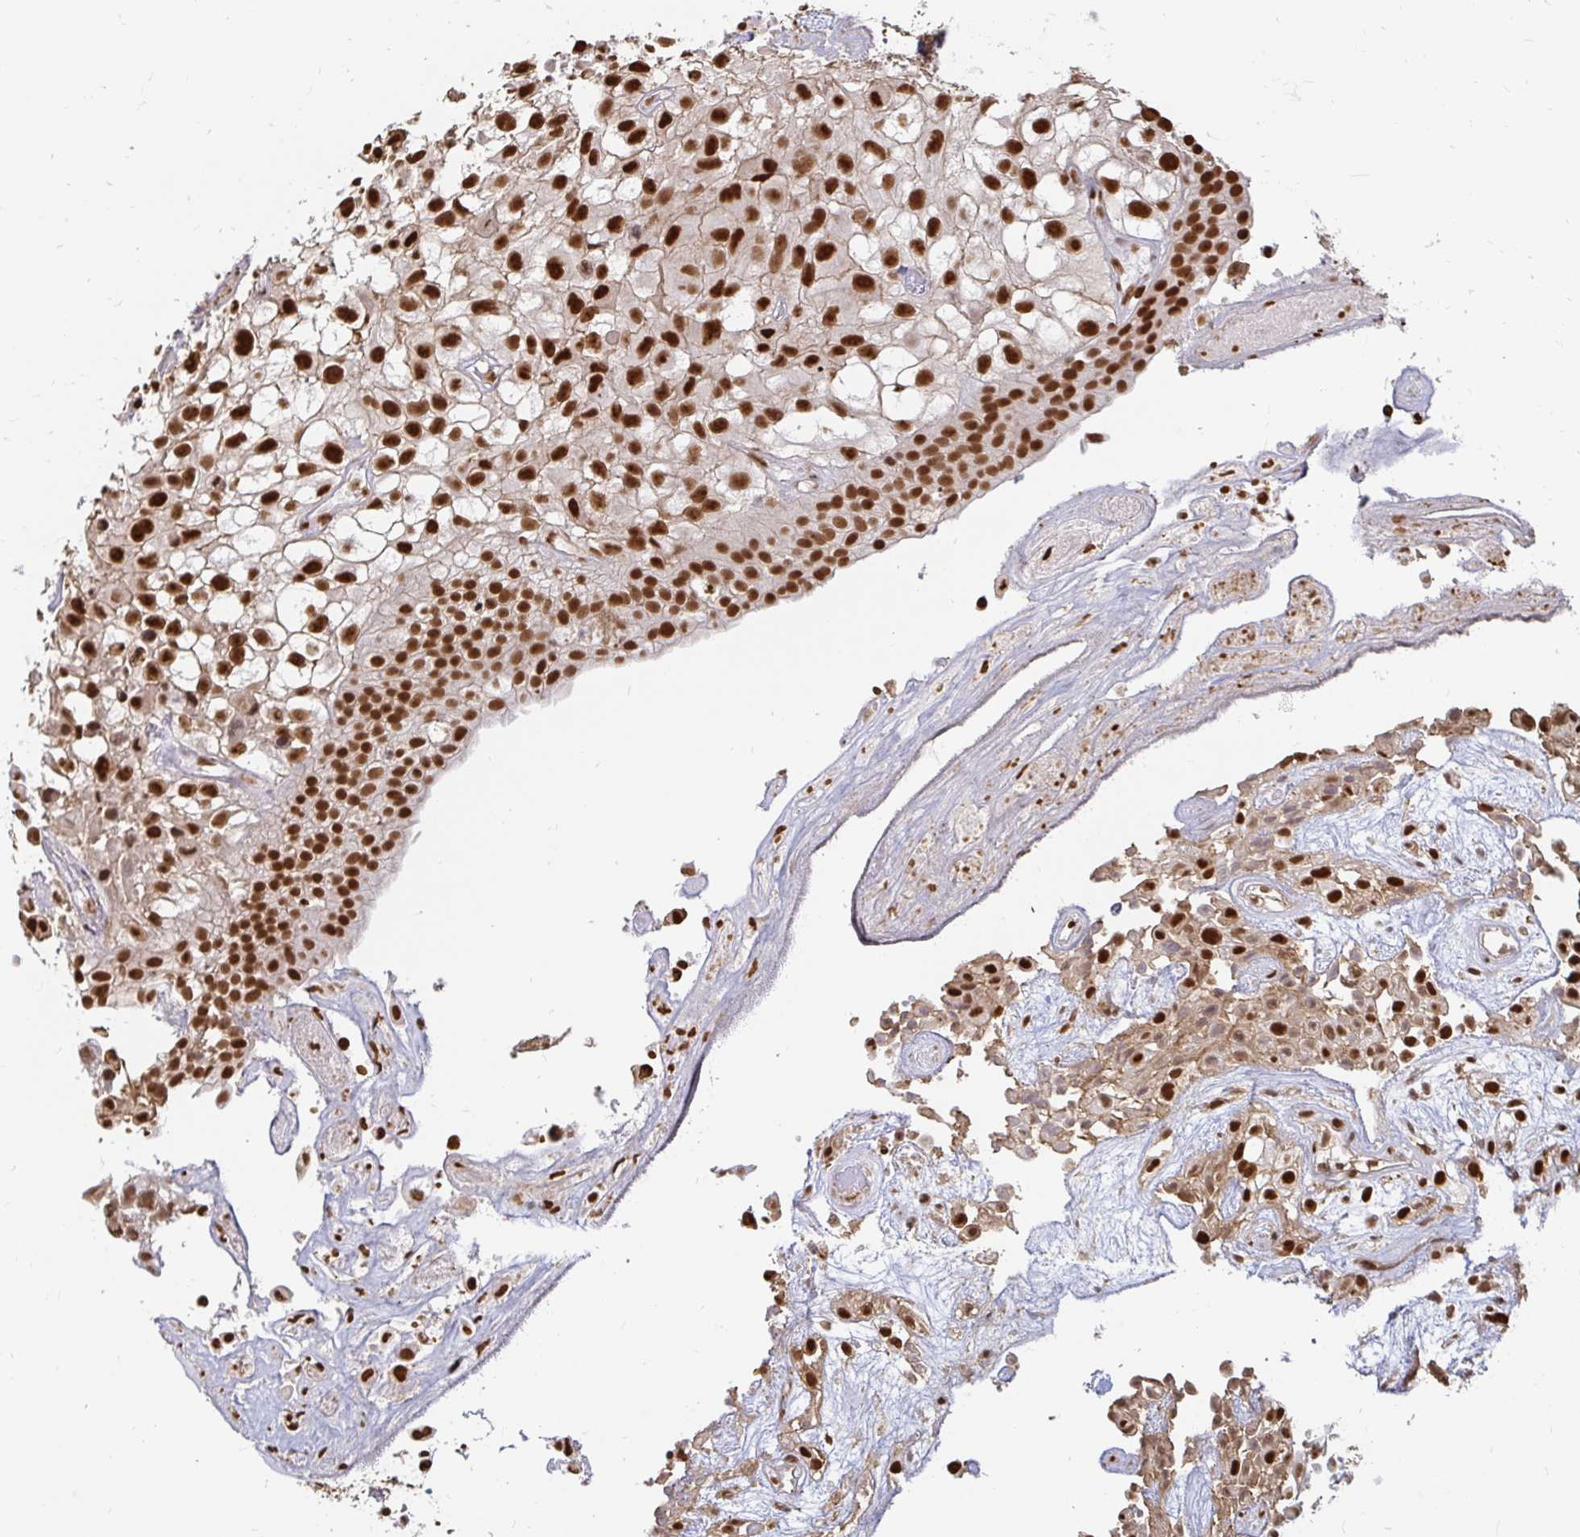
{"staining": {"intensity": "strong", "quantity": ">75%", "location": "nuclear"}, "tissue": "urothelial cancer", "cell_type": "Tumor cells", "image_type": "cancer", "snomed": [{"axis": "morphology", "description": "Urothelial carcinoma, High grade"}, {"axis": "topography", "description": "Urinary bladder"}], "caption": "High-power microscopy captured an IHC histopathology image of high-grade urothelial carcinoma, revealing strong nuclear positivity in about >75% of tumor cells. The protein is stained brown, and the nuclei are stained in blue (DAB IHC with brightfield microscopy, high magnification).", "gene": "HNRNPU", "patient": {"sex": "male", "age": 56}}